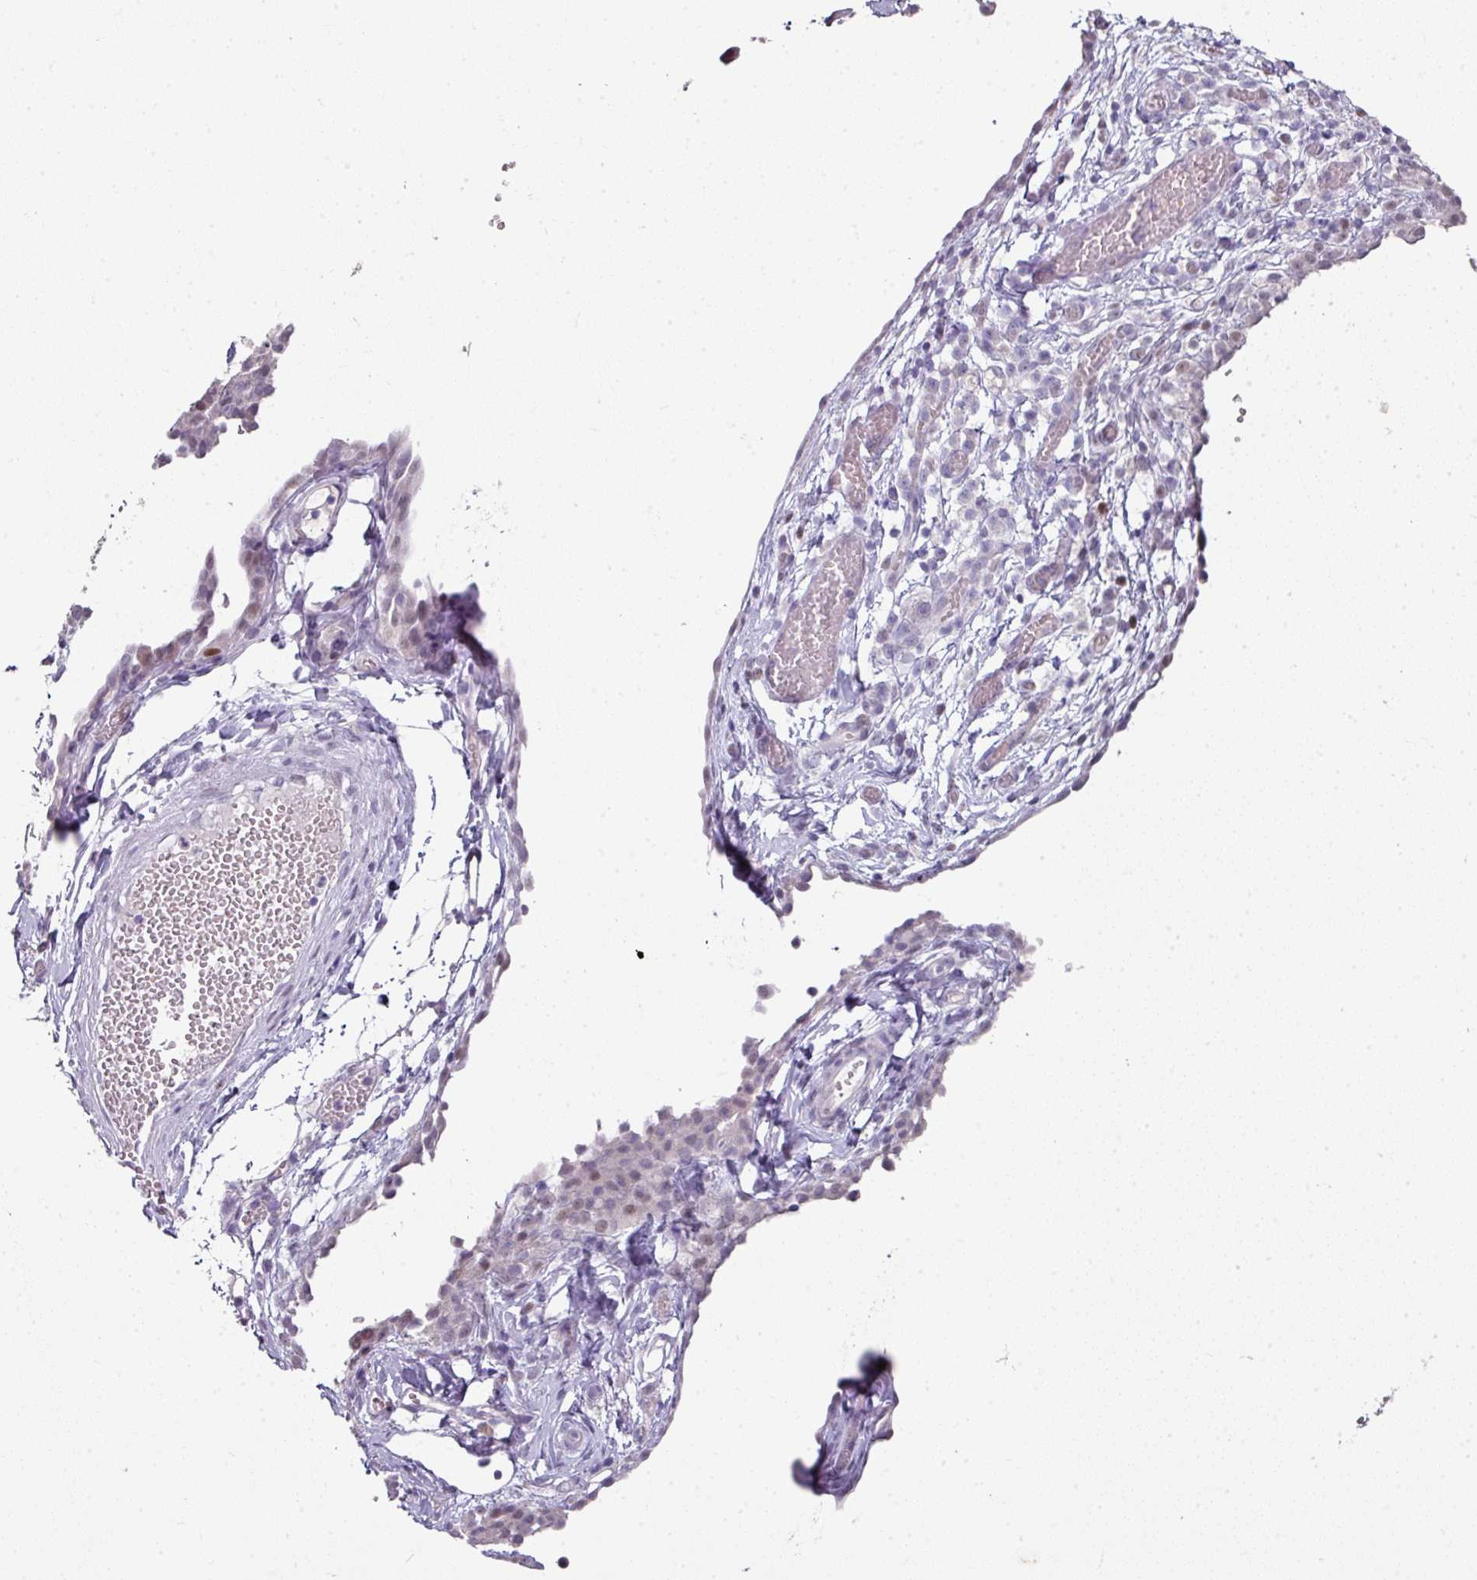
{"staining": {"intensity": "weak", "quantity": "<25%", "location": "nuclear"}, "tissue": "ovarian cancer", "cell_type": "Tumor cells", "image_type": "cancer", "snomed": [{"axis": "morphology", "description": "Carcinoma, endometroid"}, {"axis": "topography", "description": "Ovary"}], "caption": "Immunohistochemistry (IHC) photomicrograph of neoplastic tissue: ovarian cancer (endometroid carcinoma) stained with DAB demonstrates no significant protein staining in tumor cells.", "gene": "ANKRD18A", "patient": {"sex": "female", "age": 42}}